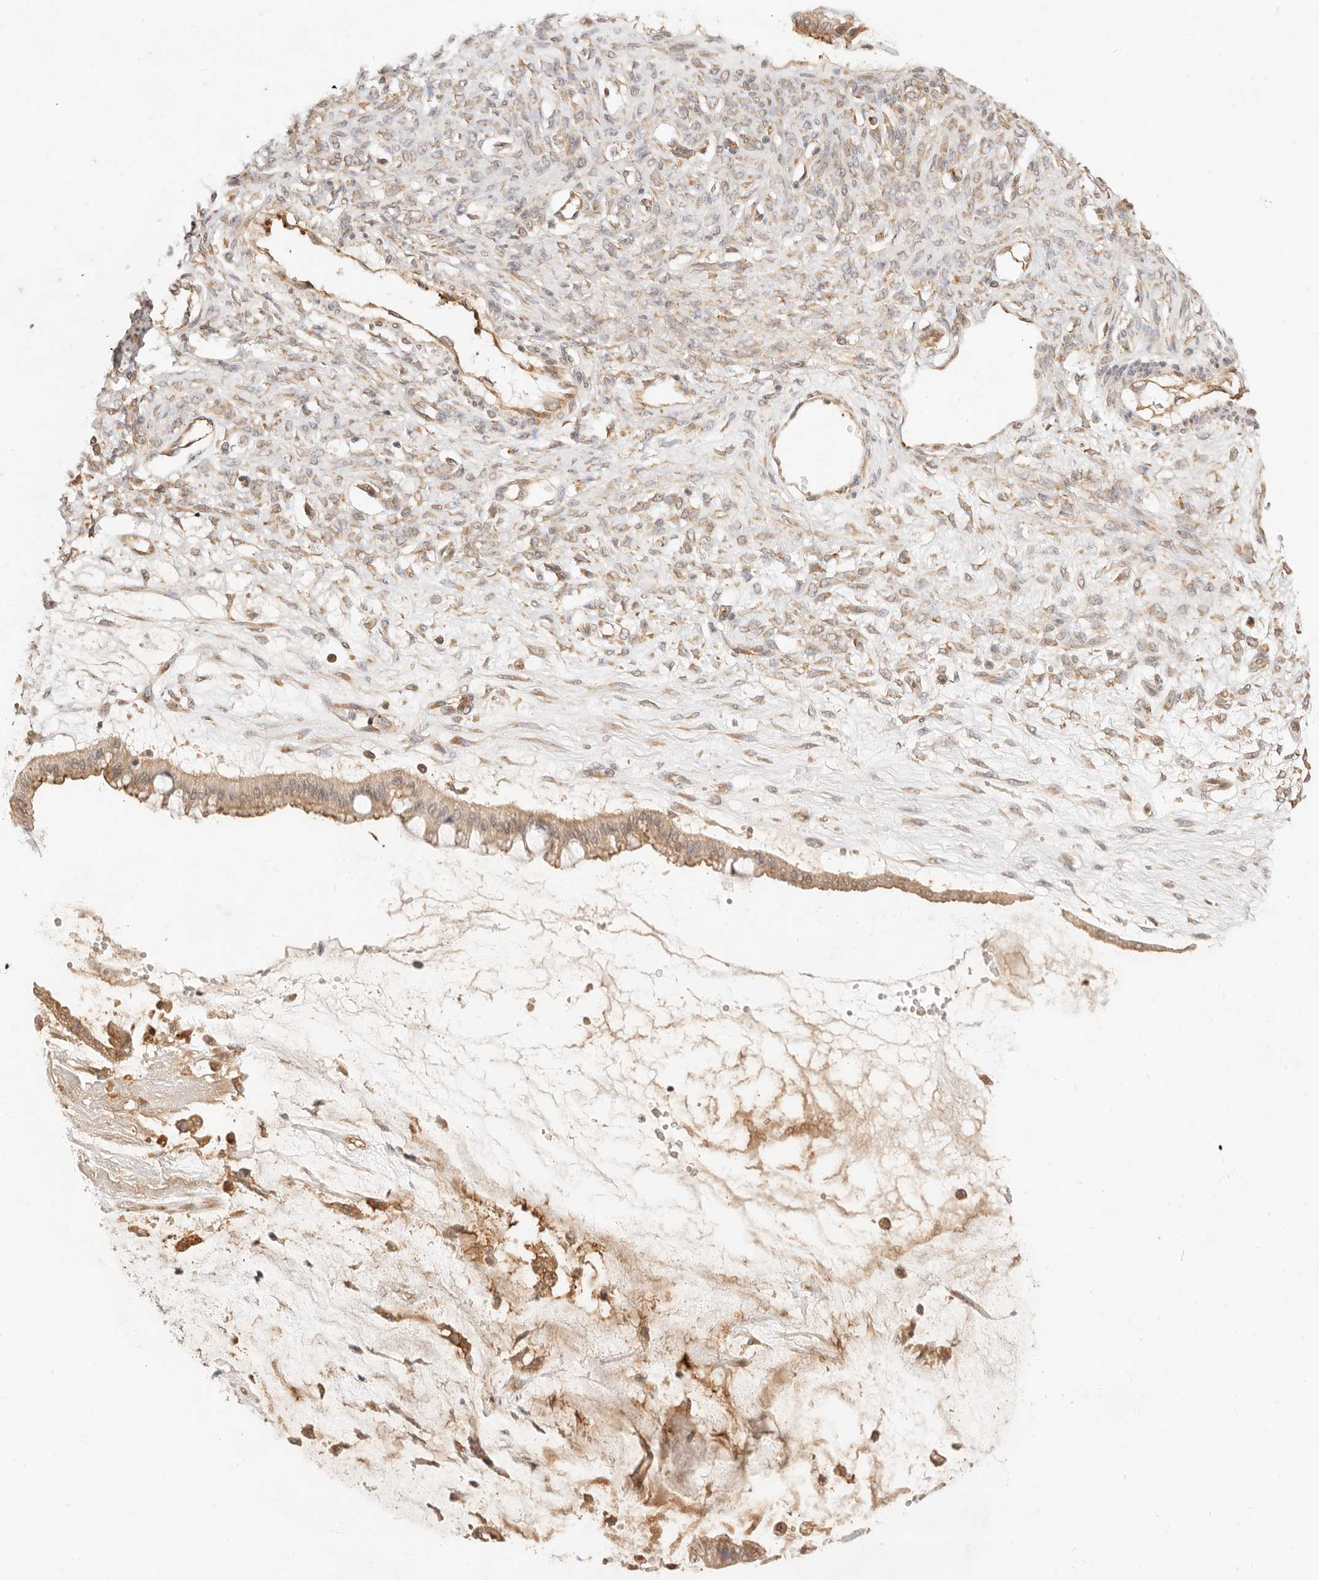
{"staining": {"intensity": "weak", "quantity": ">75%", "location": "cytoplasmic/membranous"}, "tissue": "ovarian cancer", "cell_type": "Tumor cells", "image_type": "cancer", "snomed": [{"axis": "morphology", "description": "Cystadenocarcinoma, mucinous, NOS"}, {"axis": "topography", "description": "Ovary"}], "caption": "DAB (3,3'-diaminobenzidine) immunohistochemical staining of human ovarian mucinous cystadenocarcinoma displays weak cytoplasmic/membranous protein positivity in about >75% of tumor cells.", "gene": "UBXN10", "patient": {"sex": "female", "age": 73}}